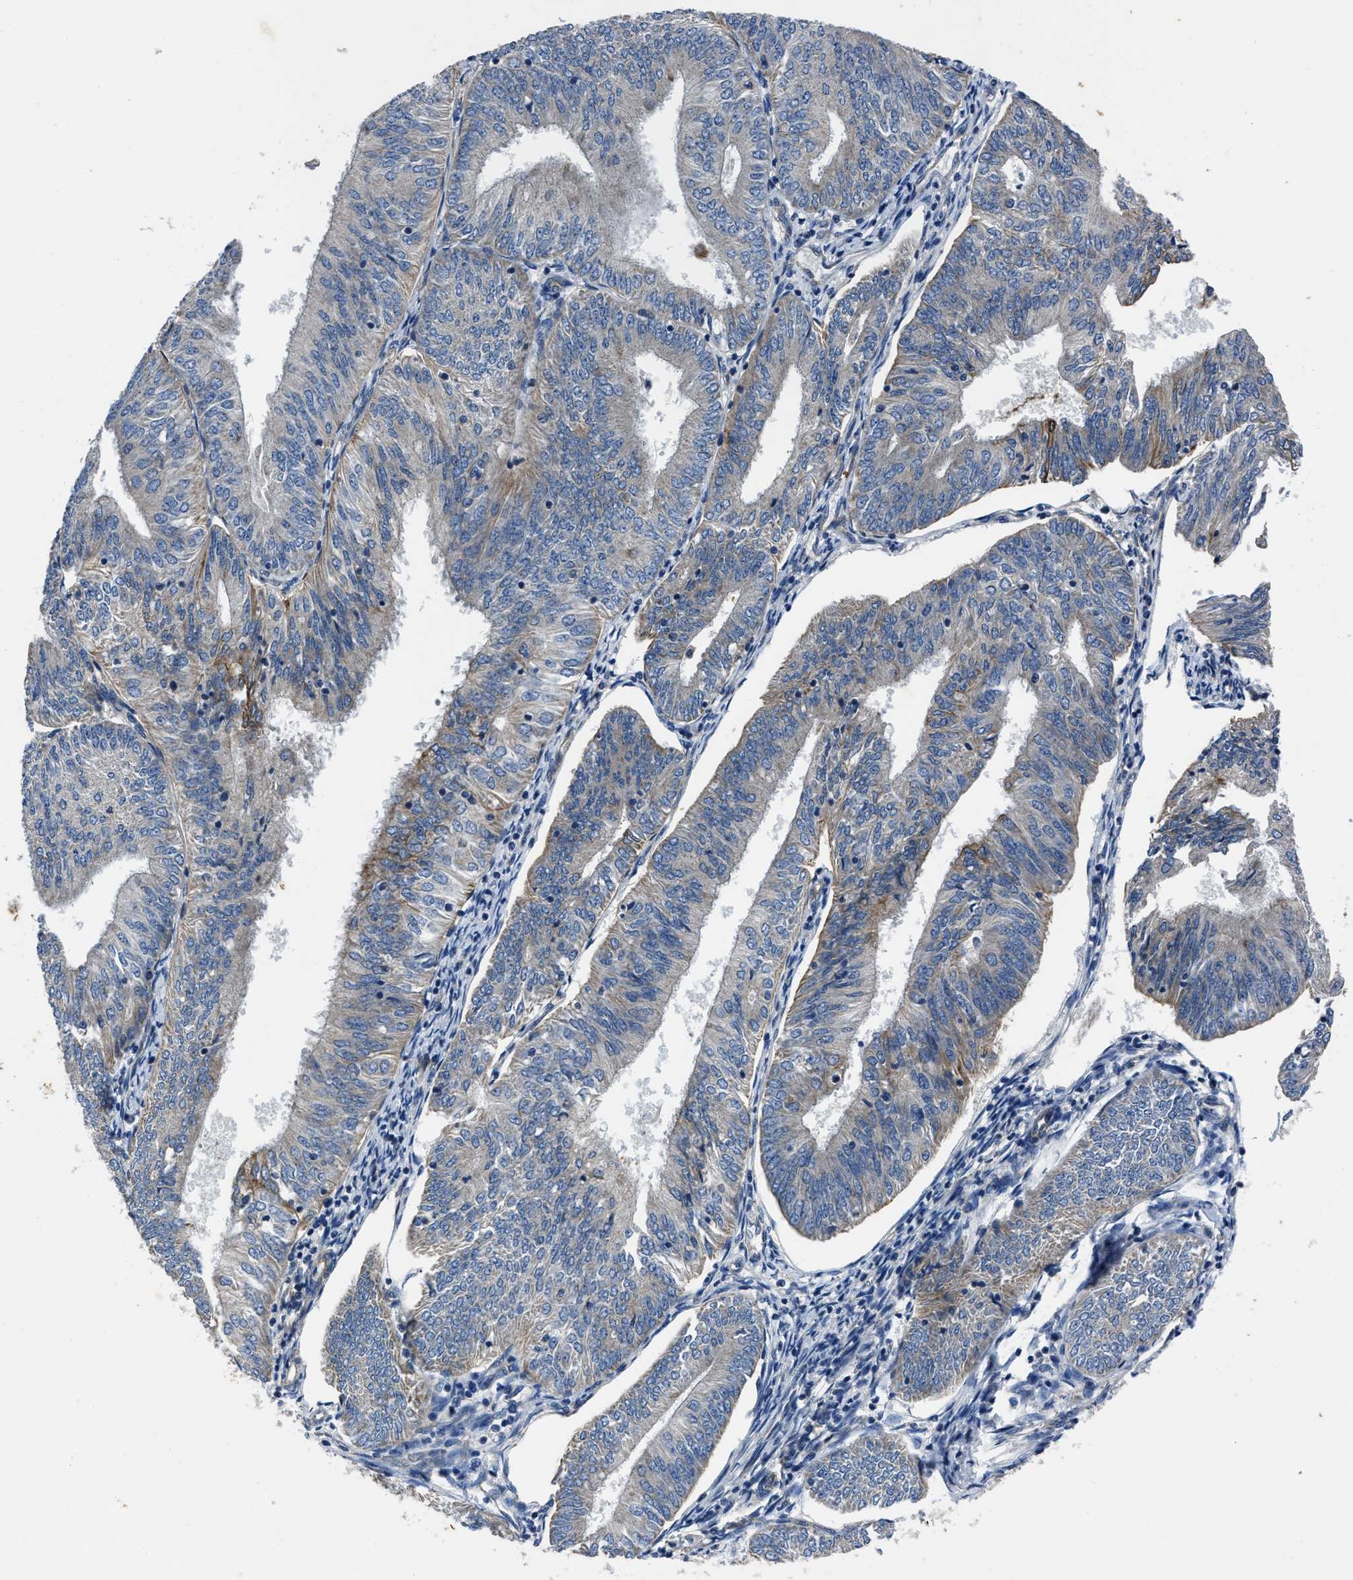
{"staining": {"intensity": "negative", "quantity": "none", "location": "none"}, "tissue": "endometrial cancer", "cell_type": "Tumor cells", "image_type": "cancer", "snomed": [{"axis": "morphology", "description": "Adenocarcinoma, NOS"}, {"axis": "topography", "description": "Endometrium"}], "caption": "Protein analysis of endometrial cancer reveals no significant expression in tumor cells. Nuclei are stained in blue.", "gene": "ERC1", "patient": {"sex": "female", "age": 58}}